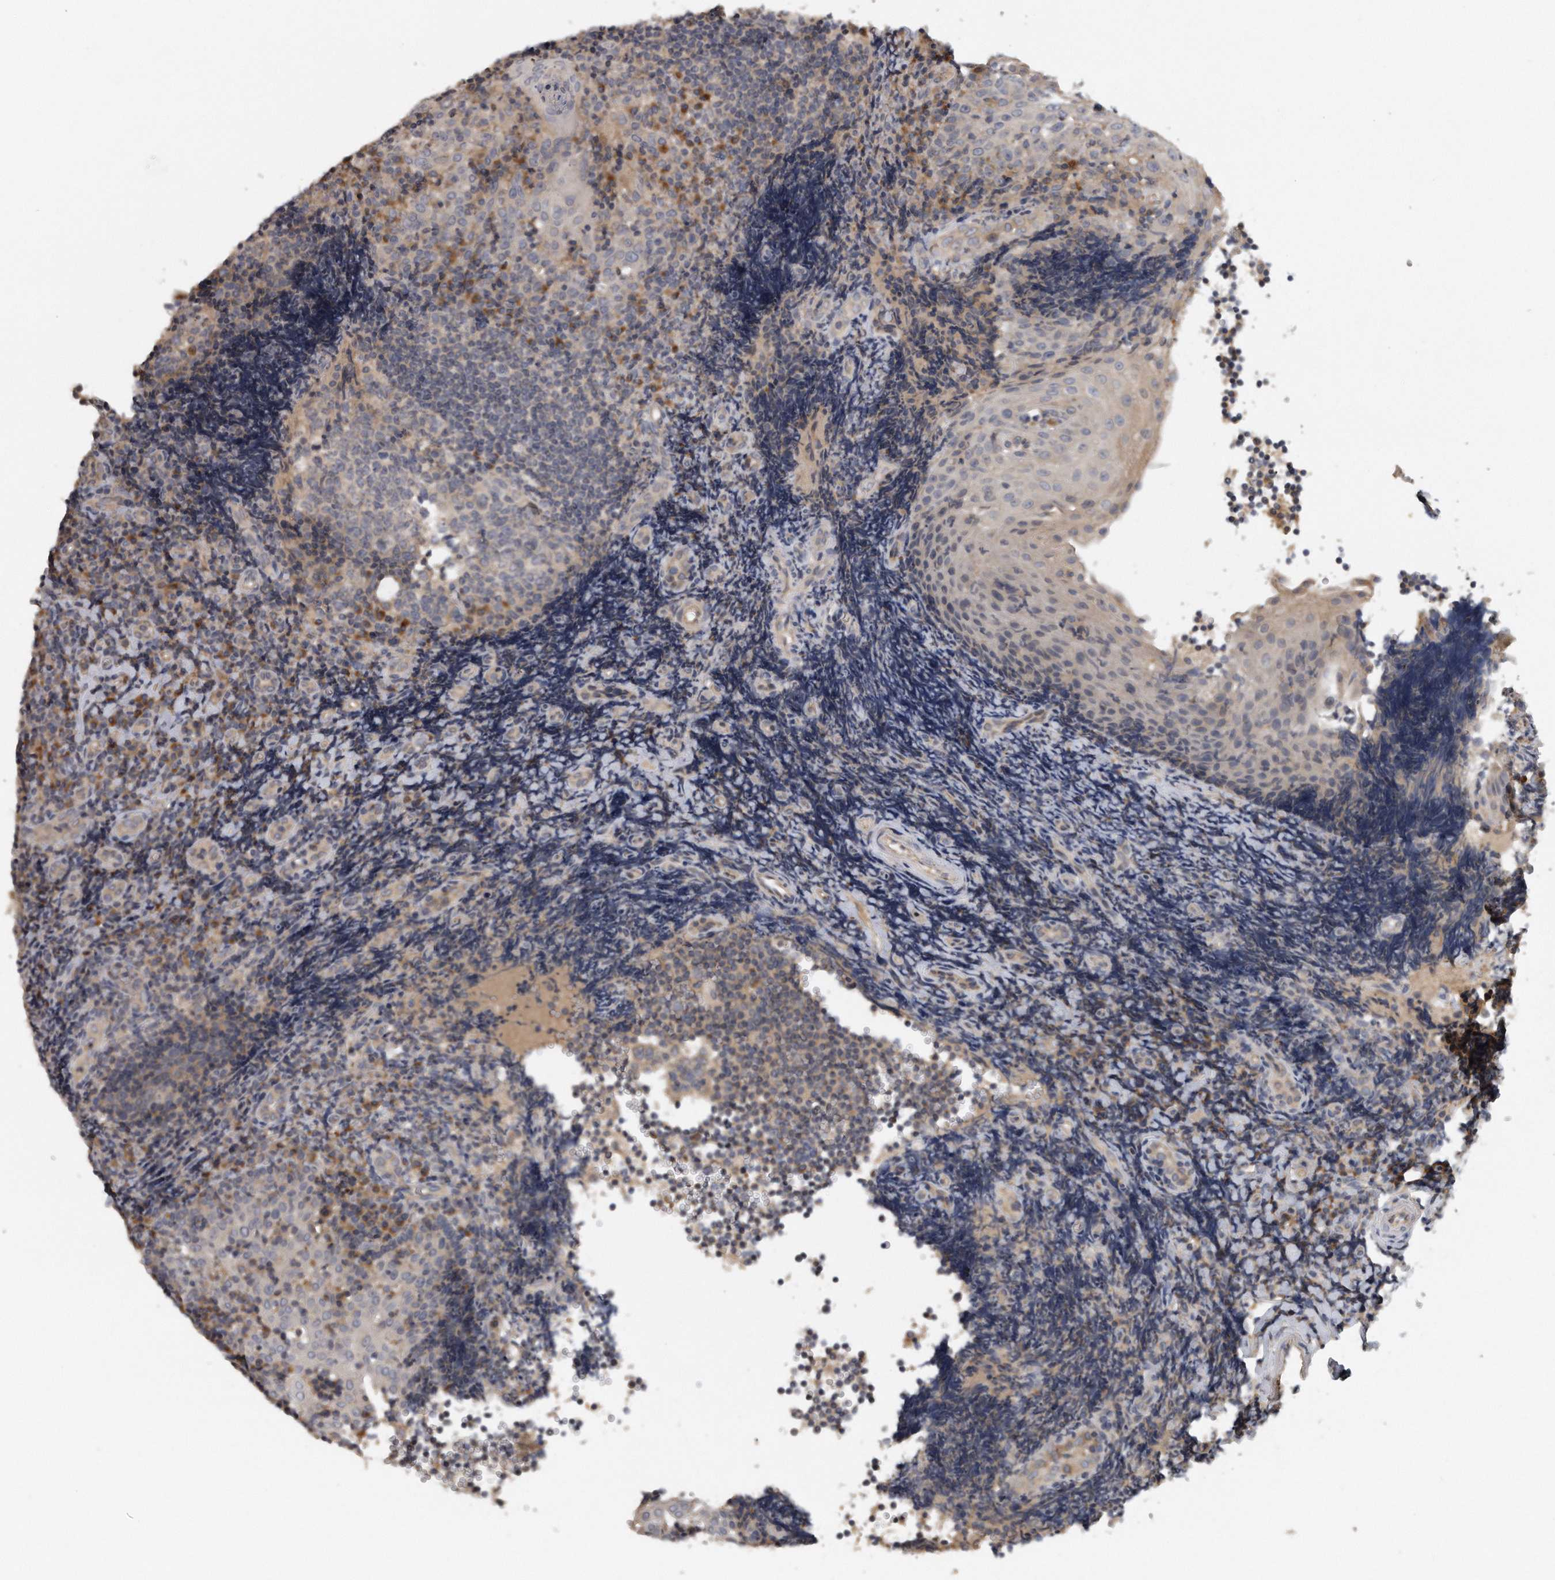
{"staining": {"intensity": "weak", "quantity": "<25%", "location": "cytoplasmic/membranous"}, "tissue": "tonsil", "cell_type": "Germinal center cells", "image_type": "normal", "snomed": [{"axis": "morphology", "description": "Normal tissue, NOS"}, {"axis": "topography", "description": "Tonsil"}], "caption": "Germinal center cells show no significant protein positivity in normal tonsil. (Brightfield microscopy of DAB immunohistochemistry (IHC) at high magnification).", "gene": "TRAPPC14", "patient": {"sex": "female", "age": 40}}